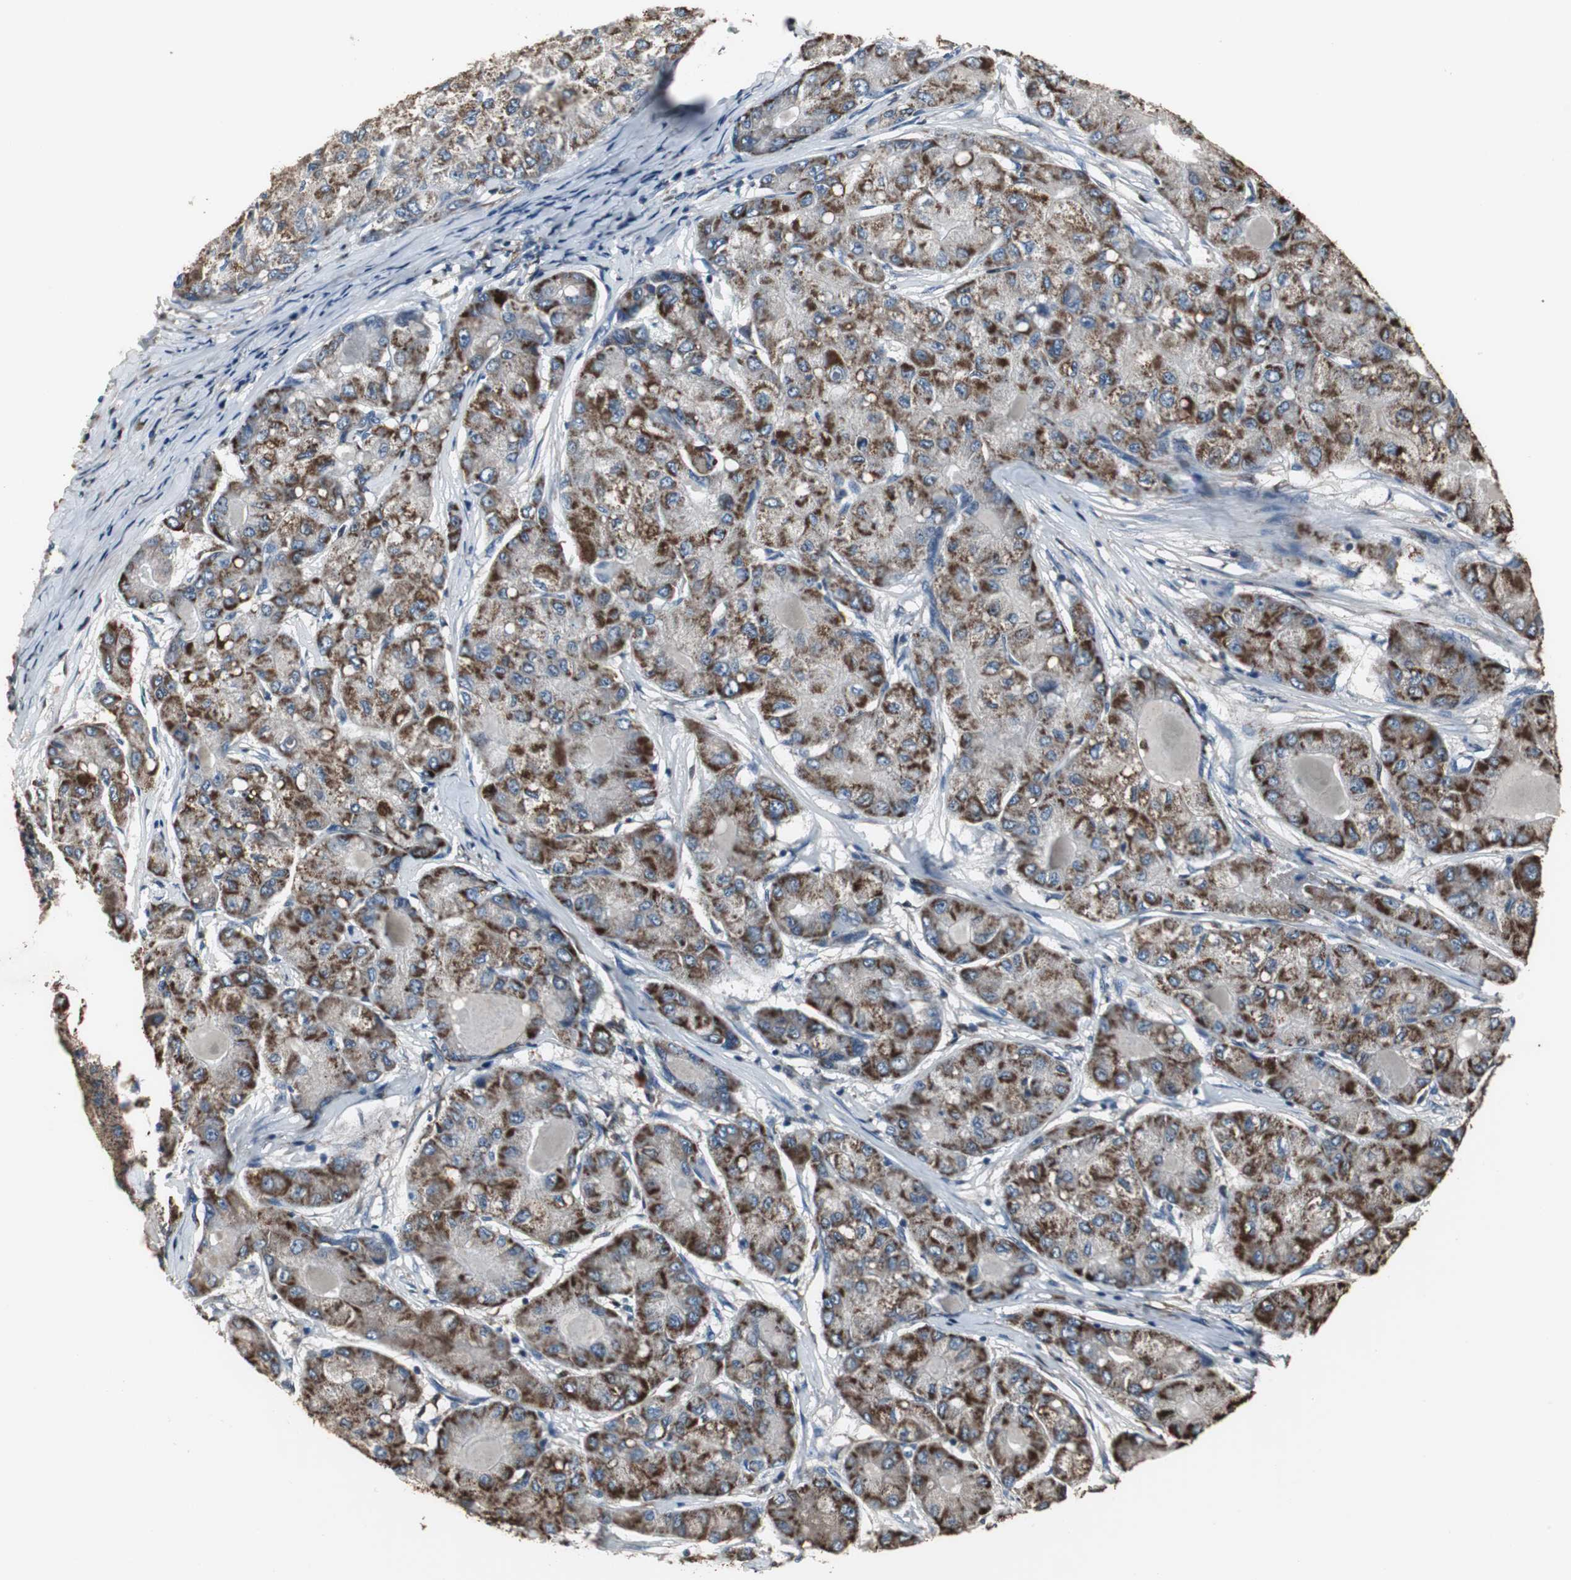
{"staining": {"intensity": "strong", "quantity": ">75%", "location": "cytoplasmic/membranous"}, "tissue": "liver cancer", "cell_type": "Tumor cells", "image_type": "cancer", "snomed": [{"axis": "morphology", "description": "Carcinoma, Hepatocellular, NOS"}, {"axis": "topography", "description": "Liver"}], "caption": "Protein expression analysis of liver hepatocellular carcinoma exhibits strong cytoplasmic/membranous expression in approximately >75% of tumor cells. (DAB IHC, brown staining for protein, blue staining for nuclei).", "gene": "NCF2", "patient": {"sex": "male", "age": 80}}